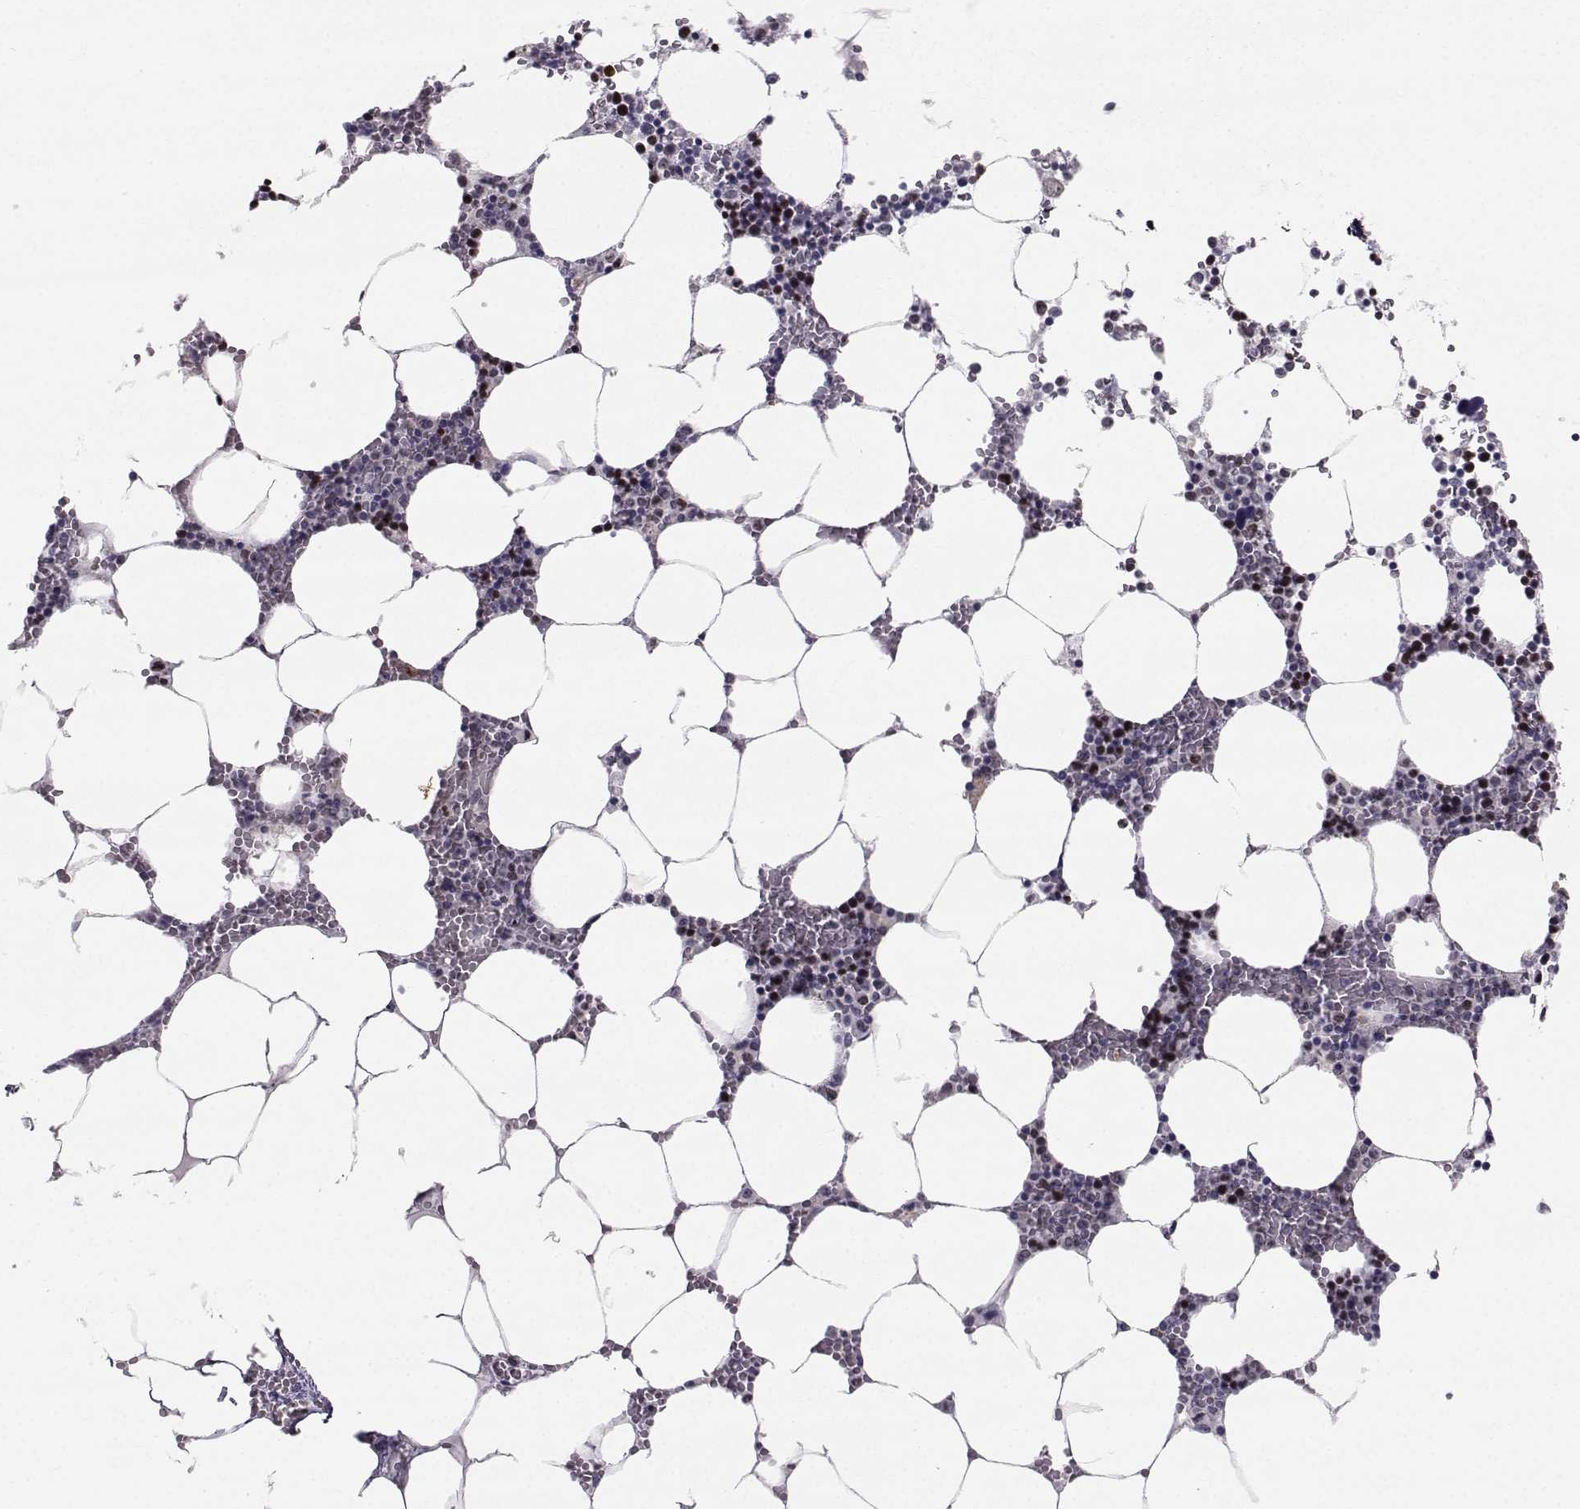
{"staining": {"intensity": "strong", "quantity": "<25%", "location": "nuclear"}, "tissue": "bone marrow", "cell_type": "Hematopoietic cells", "image_type": "normal", "snomed": [{"axis": "morphology", "description": "Normal tissue, NOS"}, {"axis": "topography", "description": "Bone marrow"}], "caption": "This is an image of IHC staining of normal bone marrow, which shows strong expression in the nuclear of hematopoietic cells.", "gene": "LRP8", "patient": {"sex": "female", "age": 64}}